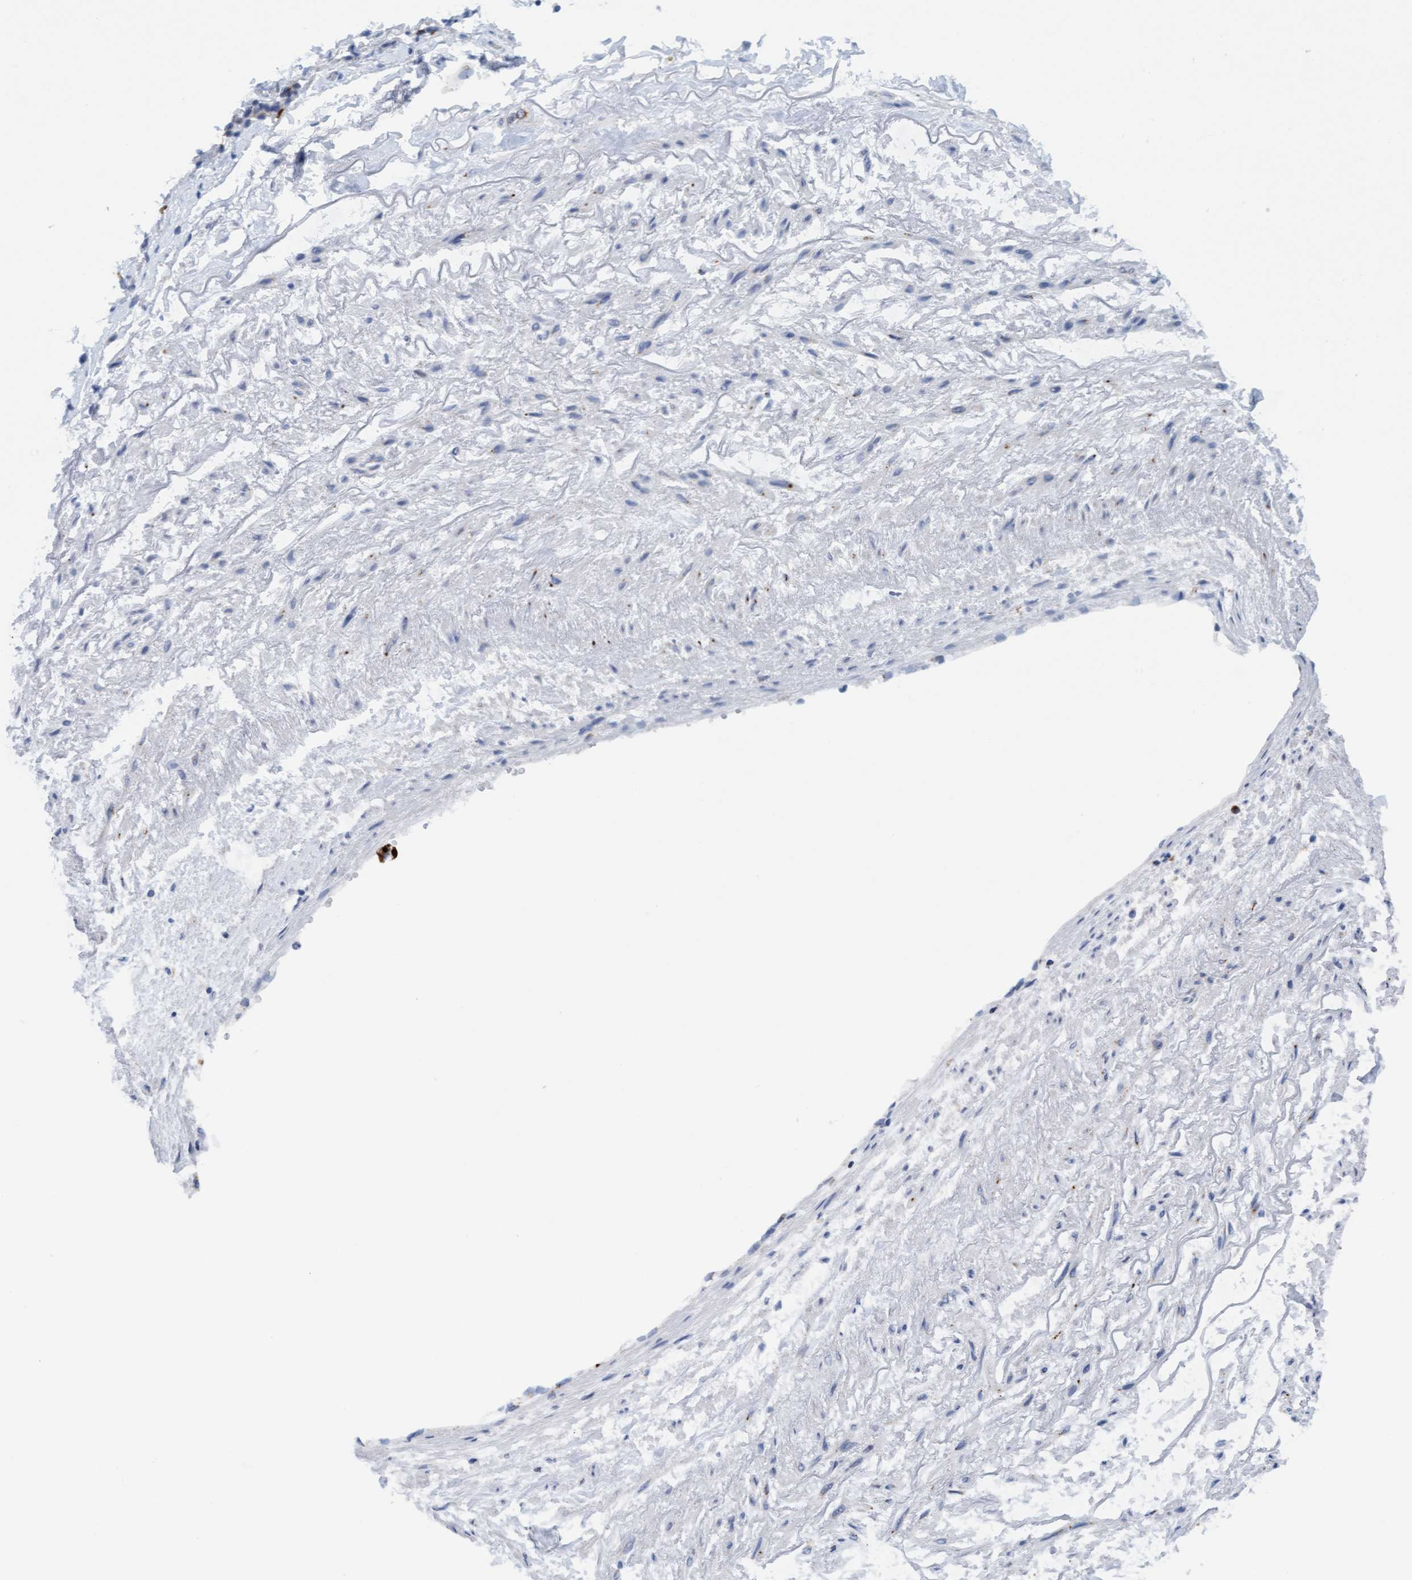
{"staining": {"intensity": "negative", "quantity": "none", "location": "none"}, "tissue": "adipose tissue", "cell_type": "Adipocytes", "image_type": "normal", "snomed": [{"axis": "morphology", "description": "Normal tissue, NOS"}, {"axis": "topography", "description": "Cartilage tissue"}, {"axis": "topography", "description": "Lung"}], "caption": "High magnification brightfield microscopy of benign adipose tissue stained with DAB (3,3'-diaminobenzidine) (brown) and counterstained with hematoxylin (blue): adipocytes show no significant positivity. Brightfield microscopy of immunohistochemistry (IHC) stained with DAB (brown) and hematoxylin (blue), captured at high magnification.", "gene": "SGSH", "patient": {"sex": "female", "age": 77}}